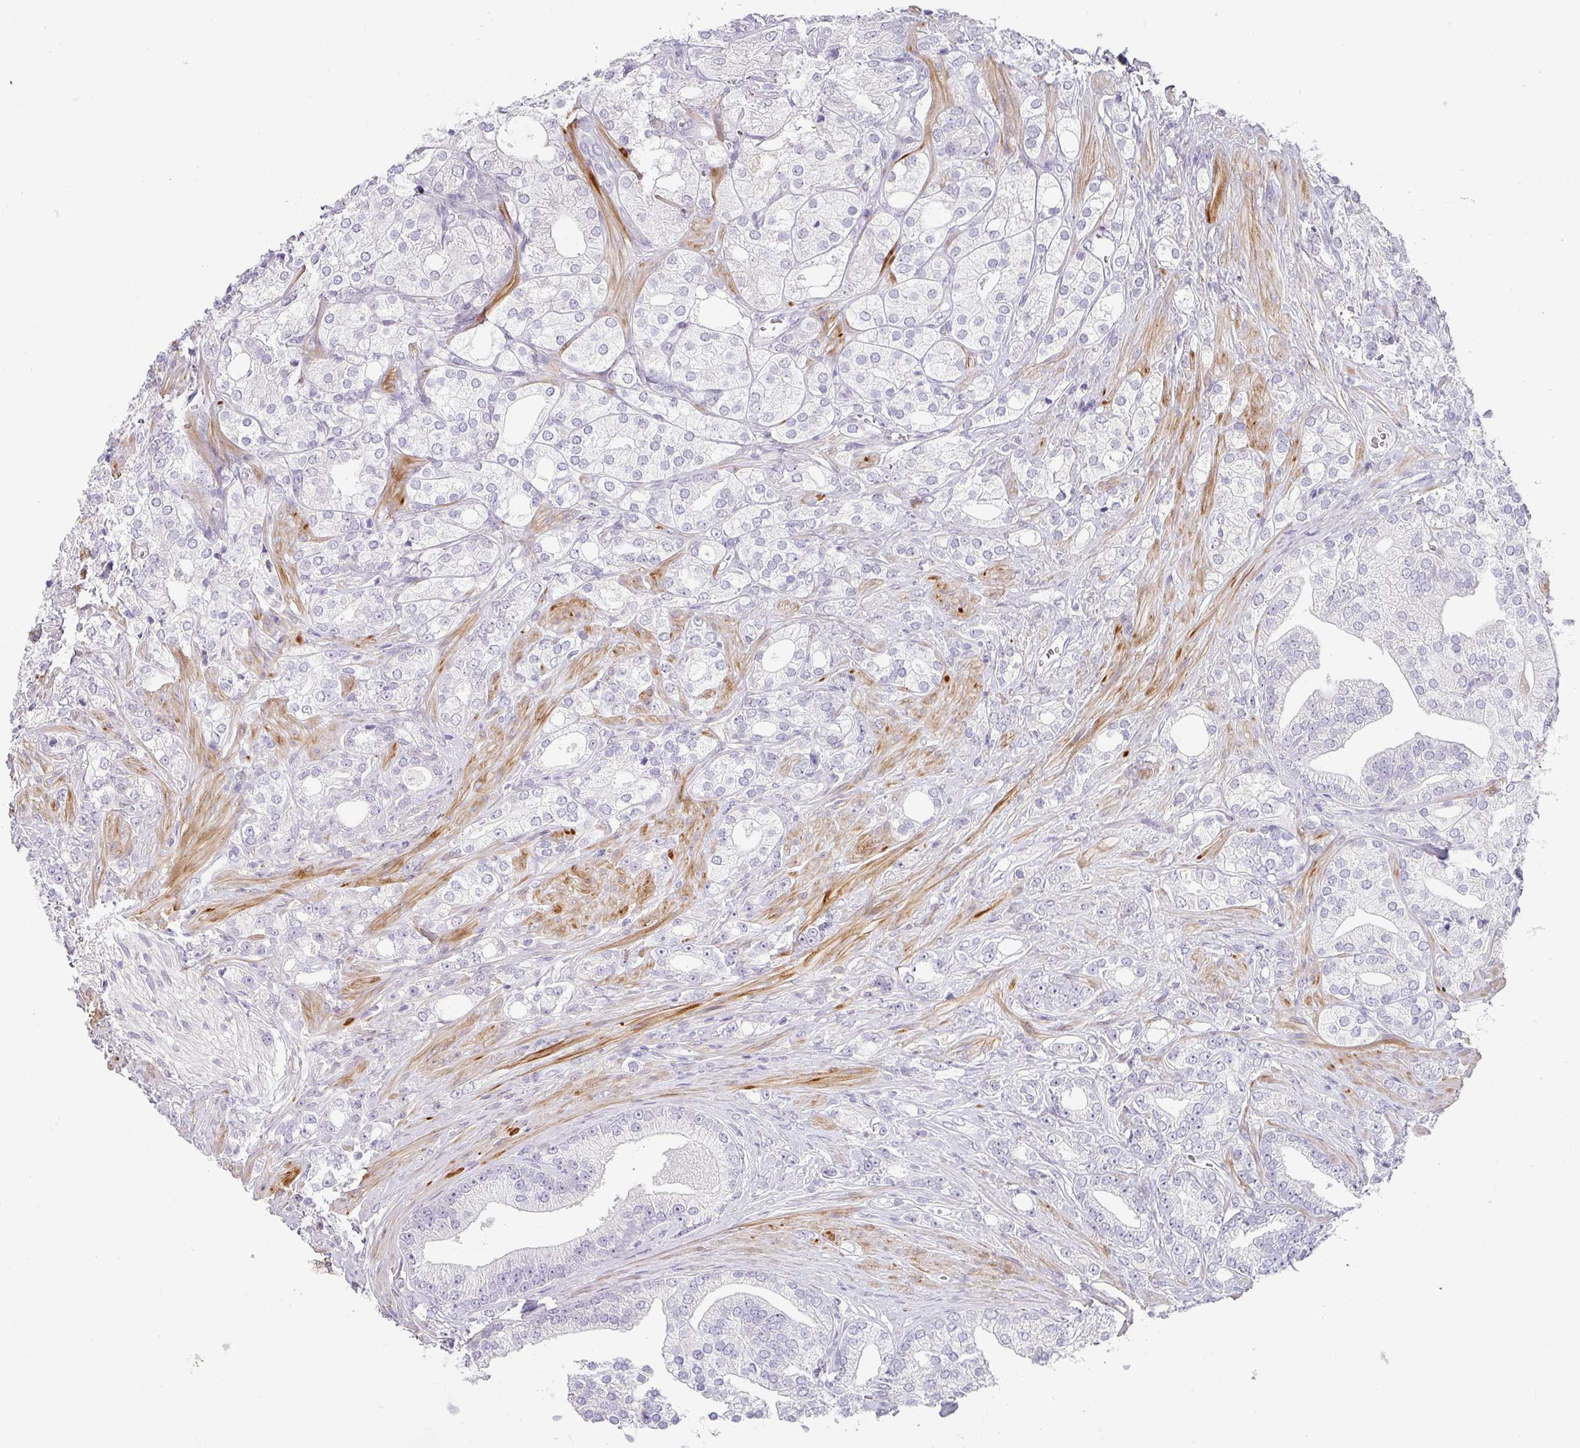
{"staining": {"intensity": "negative", "quantity": "none", "location": "none"}, "tissue": "prostate cancer", "cell_type": "Tumor cells", "image_type": "cancer", "snomed": [{"axis": "morphology", "description": "Adenocarcinoma, High grade"}, {"axis": "topography", "description": "Prostate"}], "caption": "Immunohistochemistry micrograph of human prostate cancer (adenocarcinoma (high-grade)) stained for a protein (brown), which demonstrates no expression in tumor cells.", "gene": "BTLA", "patient": {"sex": "male", "age": 50}}